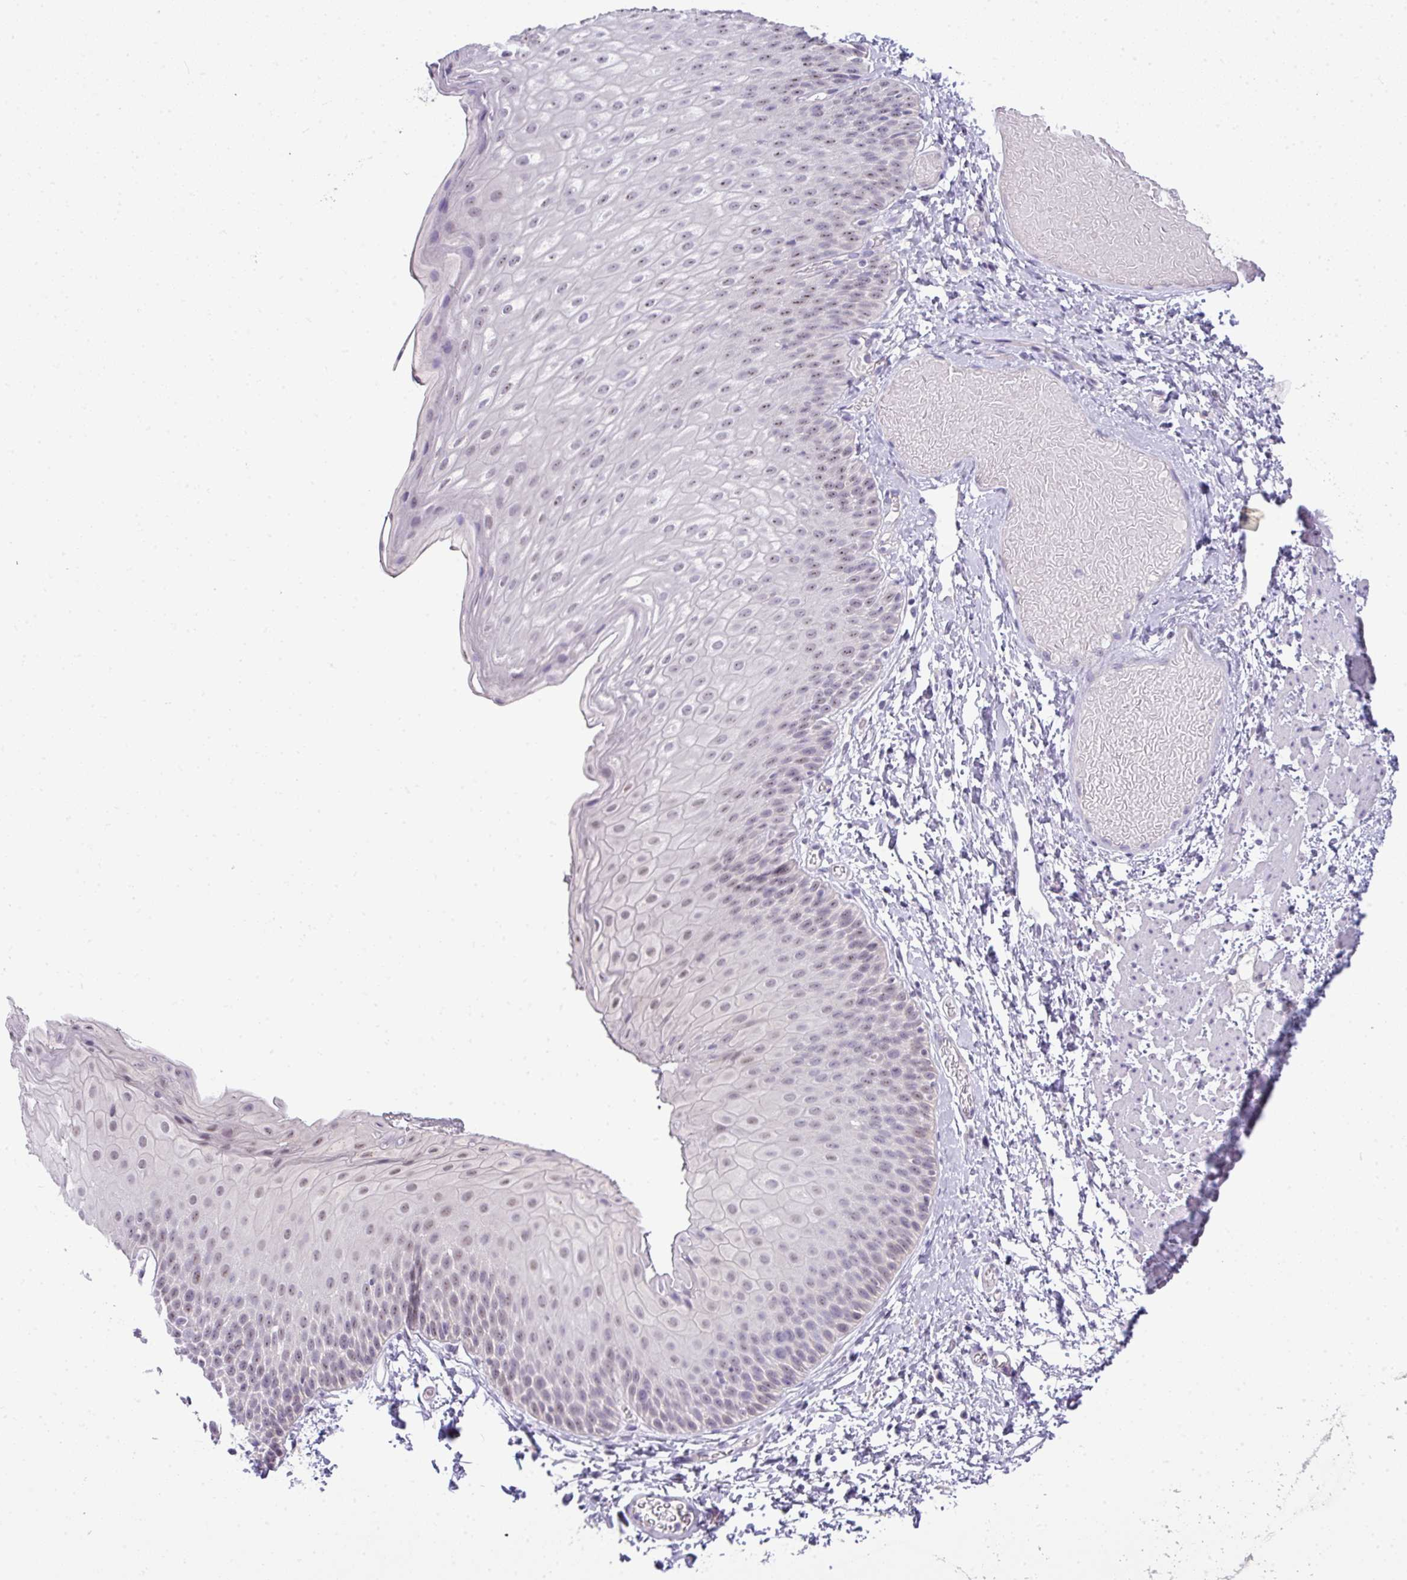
{"staining": {"intensity": "weak", "quantity": "25%-75%", "location": "nuclear"}, "tissue": "skin", "cell_type": "Epidermal cells", "image_type": "normal", "snomed": [{"axis": "morphology", "description": "Normal tissue, NOS"}, {"axis": "topography", "description": "Anal"}], "caption": "Brown immunohistochemical staining in unremarkable skin demonstrates weak nuclear staining in approximately 25%-75% of epidermal cells.", "gene": "GCG", "patient": {"sex": "female", "age": 40}}